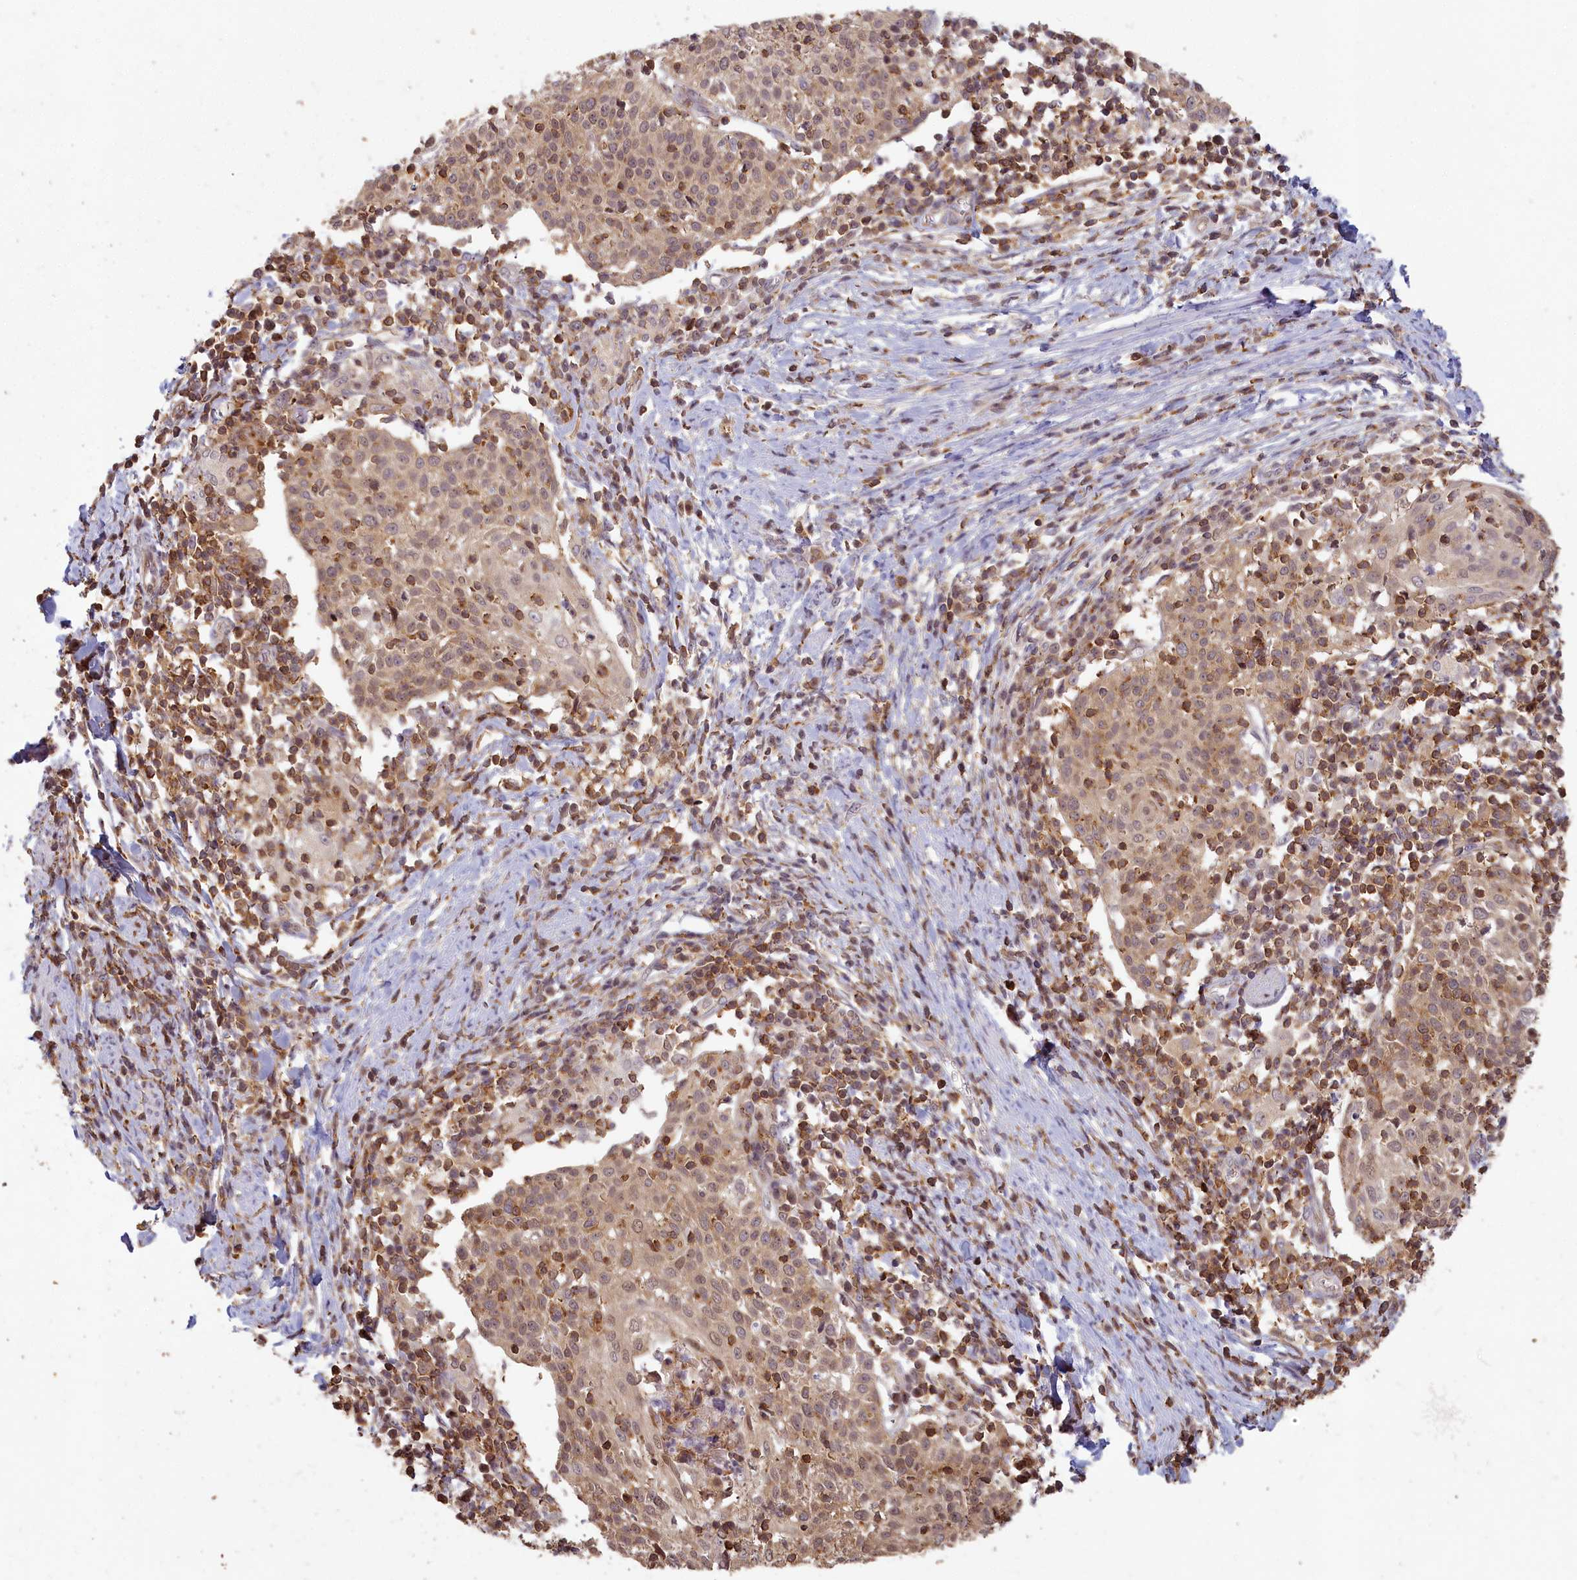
{"staining": {"intensity": "weak", "quantity": ">75%", "location": "cytoplasmic/membranous"}, "tissue": "cervical cancer", "cell_type": "Tumor cells", "image_type": "cancer", "snomed": [{"axis": "morphology", "description": "Squamous cell carcinoma, NOS"}, {"axis": "topography", "description": "Cervix"}], "caption": "Immunohistochemistry of human squamous cell carcinoma (cervical) demonstrates low levels of weak cytoplasmic/membranous expression in about >75% of tumor cells.", "gene": "MADD", "patient": {"sex": "female", "age": 52}}